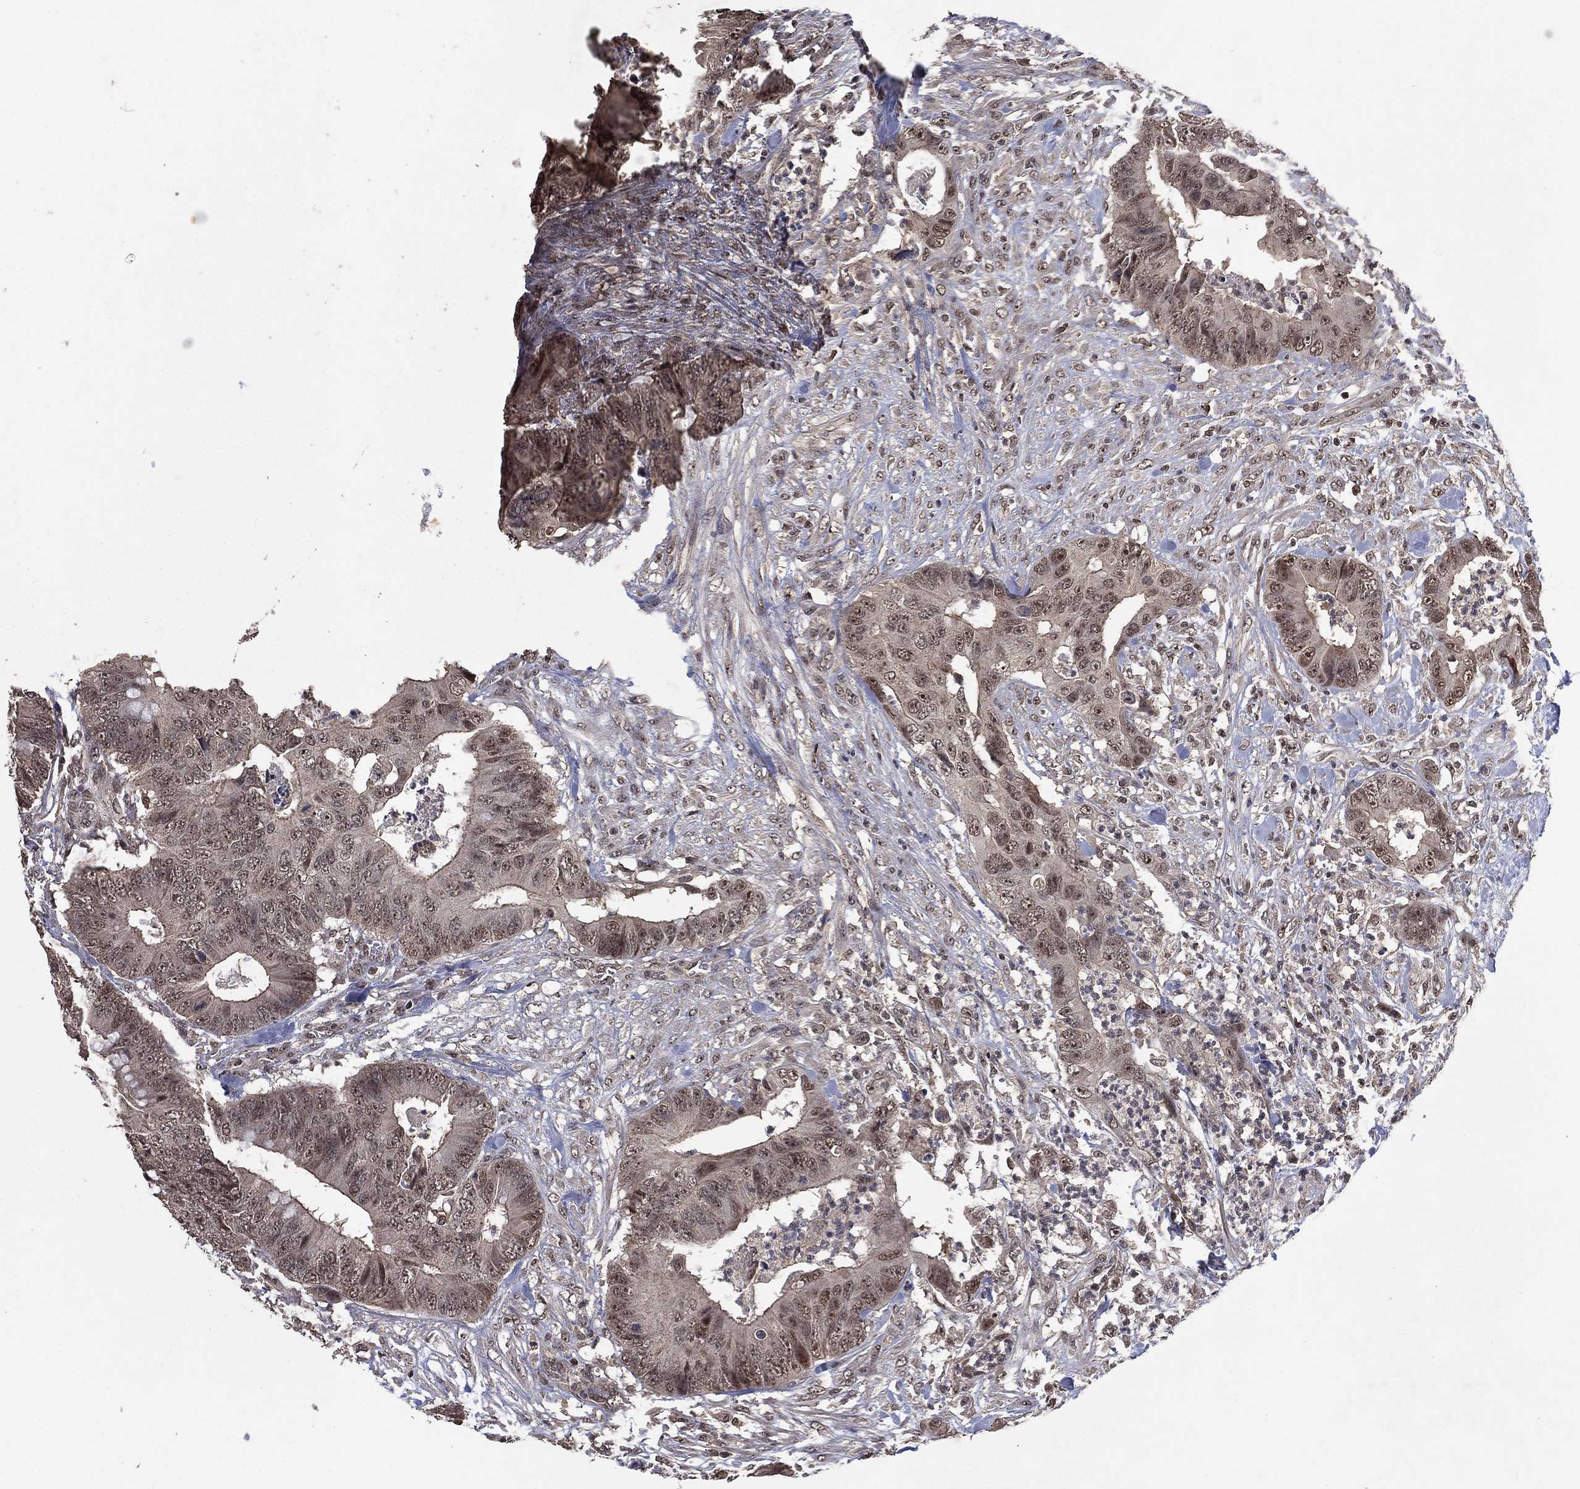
{"staining": {"intensity": "negative", "quantity": "none", "location": "none"}, "tissue": "colorectal cancer", "cell_type": "Tumor cells", "image_type": "cancer", "snomed": [{"axis": "morphology", "description": "Adenocarcinoma, NOS"}, {"axis": "topography", "description": "Colon"}], "caption": "This is a photomicrograph of immunohistochemistry (IHC) staining of colorectal cancer (adenocarcinoma), which shows no expression in tumor cells.", "gene": "NELFCD", "patient": {"sex": "male", "age": 84}}